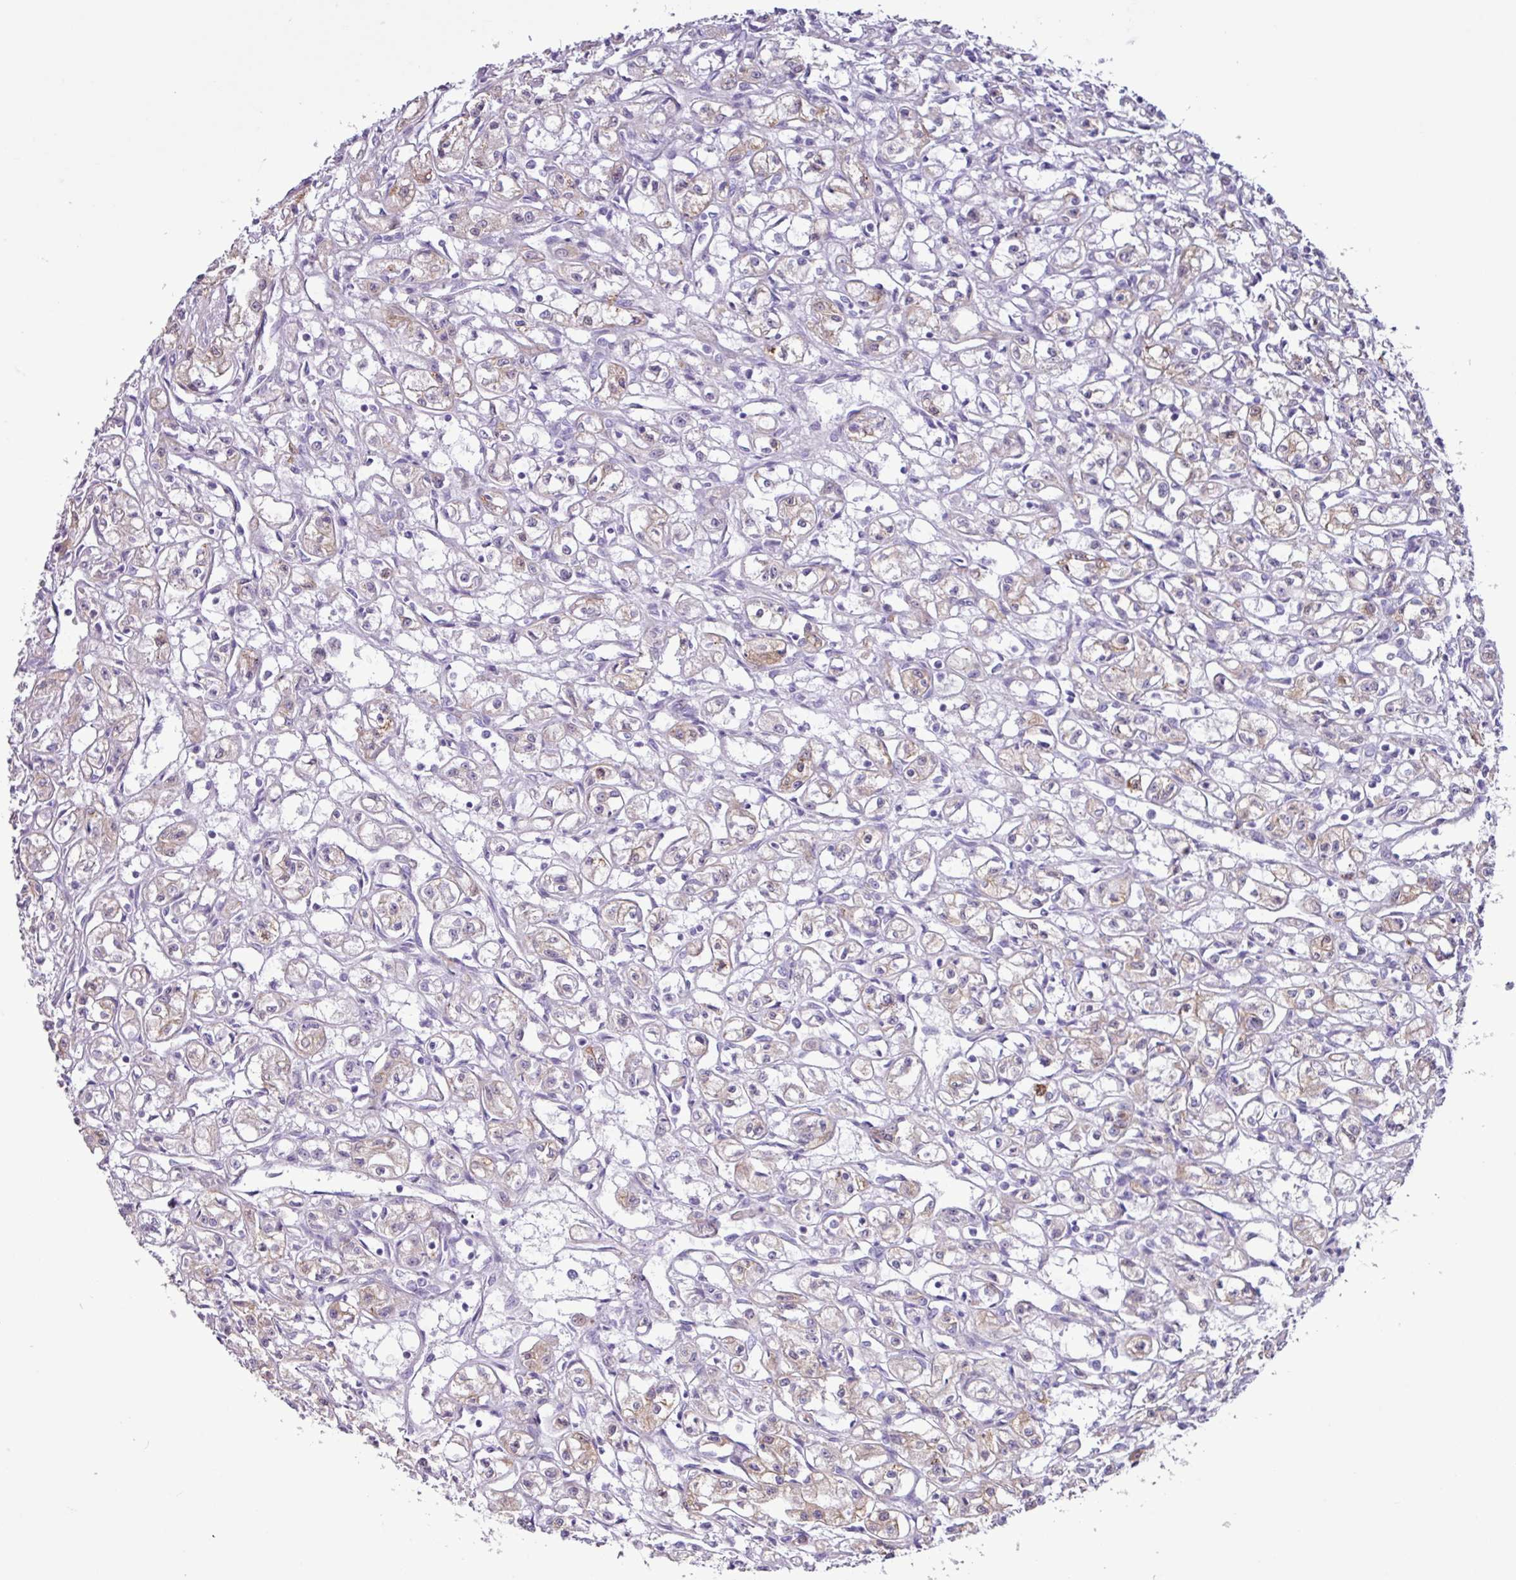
{"staining": {"intensity": "weak", "quantity": "<25%", "location": "cytoplasmic/membranous"}, "tissue": "renal cancer", "cell_type": "Tumor cells", "image_type": "cancer", "snomed": [{"axis": "morphology", "description": "Adenocarcinoma, NOS"}, {"axis": "topography", "description": "Kidney"}], "caption": "Protein analysis of renal cancer demonstrates no significant positivity in tumor cells. (DAB IHC visualized using brightfield microscopy, high magnification).", "gene": "SLC38A1", "patient": {"sex": "male", "age": 56}}